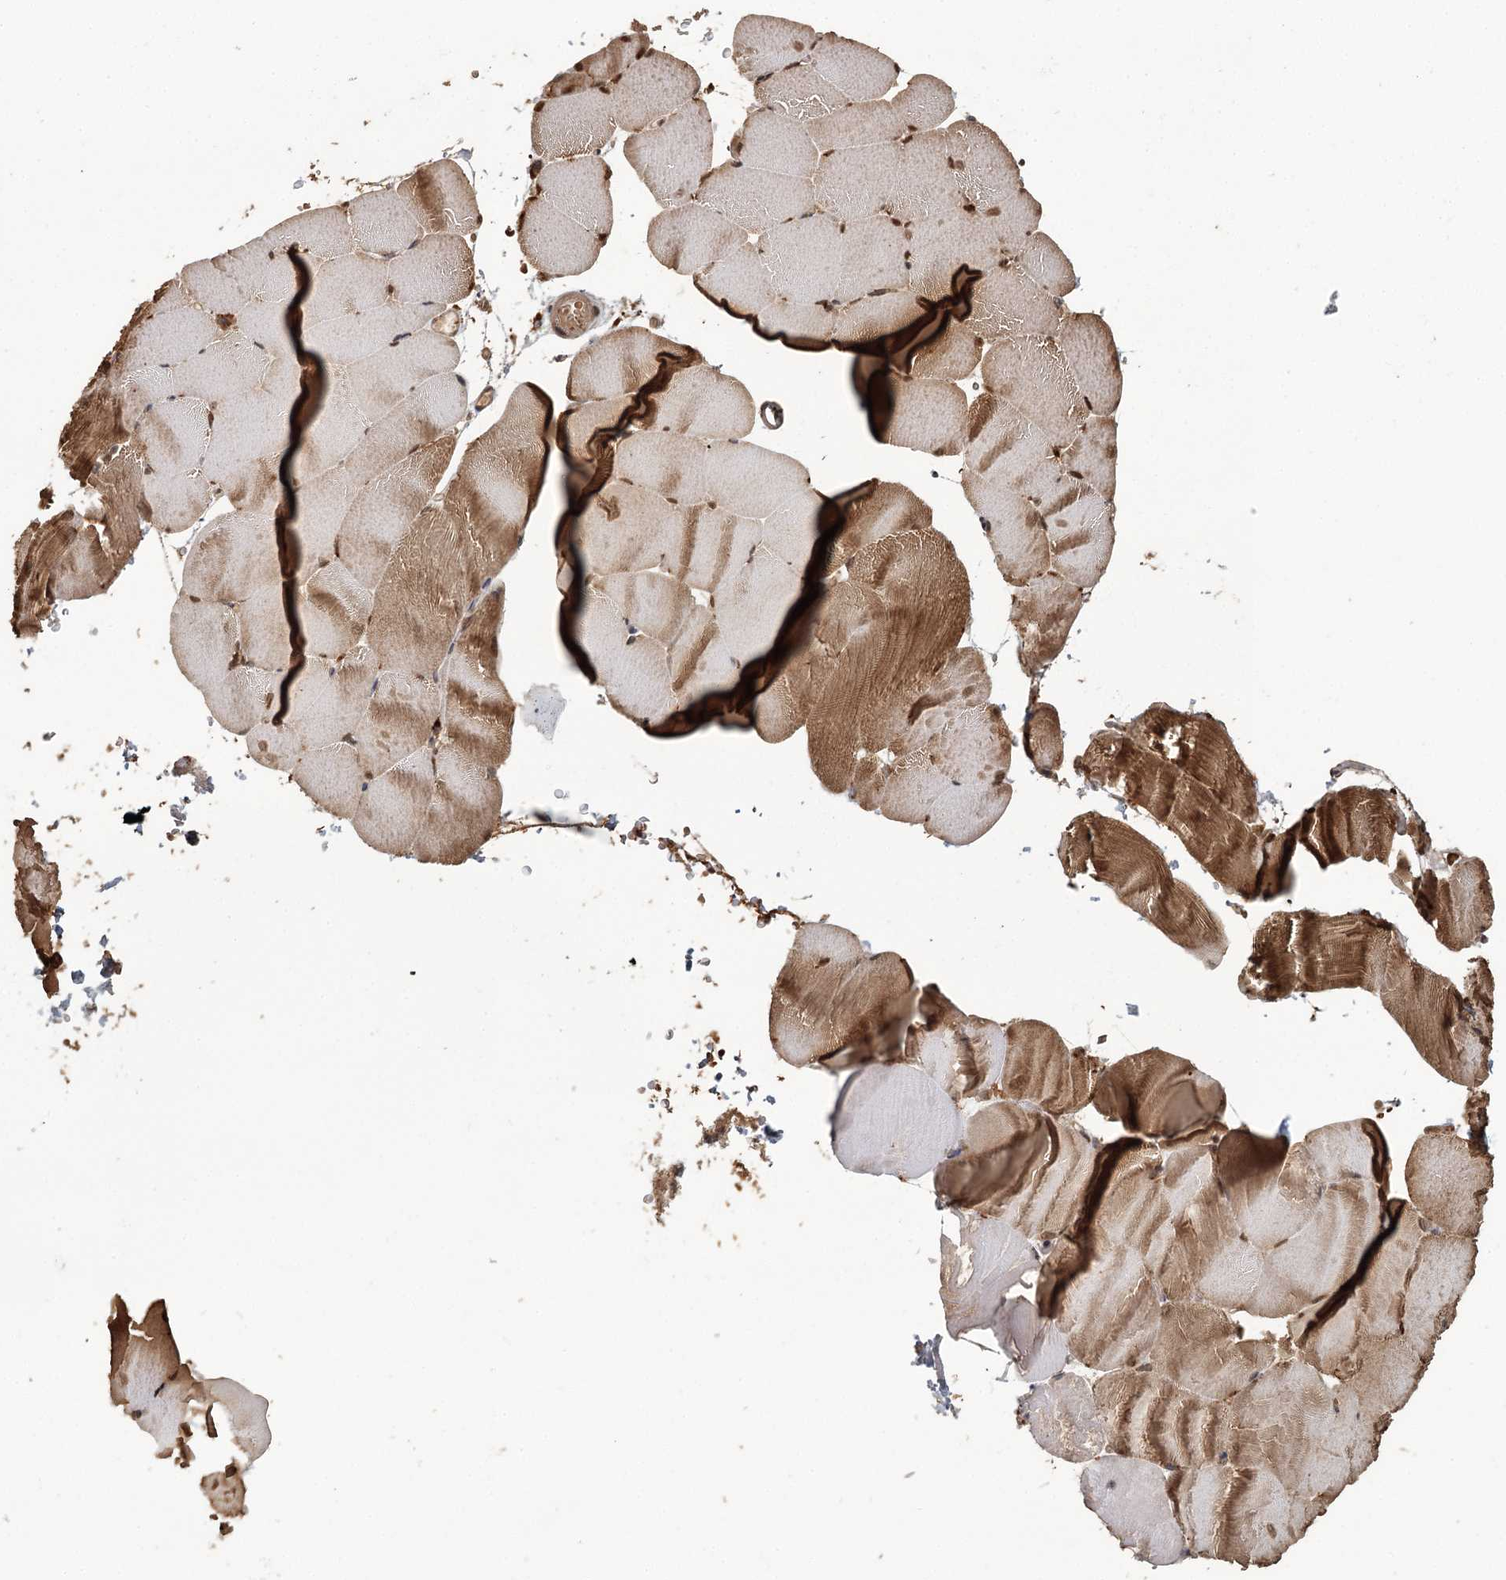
{"staining": {"intensity": "moderate", "quantity": "25%-75%", "location": "cytoplasmic/membranous,nuclear"}, "tissue": "skeletal muscle", "cell_type": "Myocytes", "image_type": "normal", "snomed": [{"axis": "morphology", "description": "Normal tissue, NOS"}, {"axis": "topography", "description": "Skeletal muscle"}, {"axis": "topography", "description": "Parathyroid gland"}], "caption": "Myocytes show medium levels of moderate cytoplasmic/membranous,nuclear positivity in approximately 25%-75% of cells in benign human skeletal muscle.", "gene": "N6AMT1", "patient": {"sex": "female", "age": 37}}